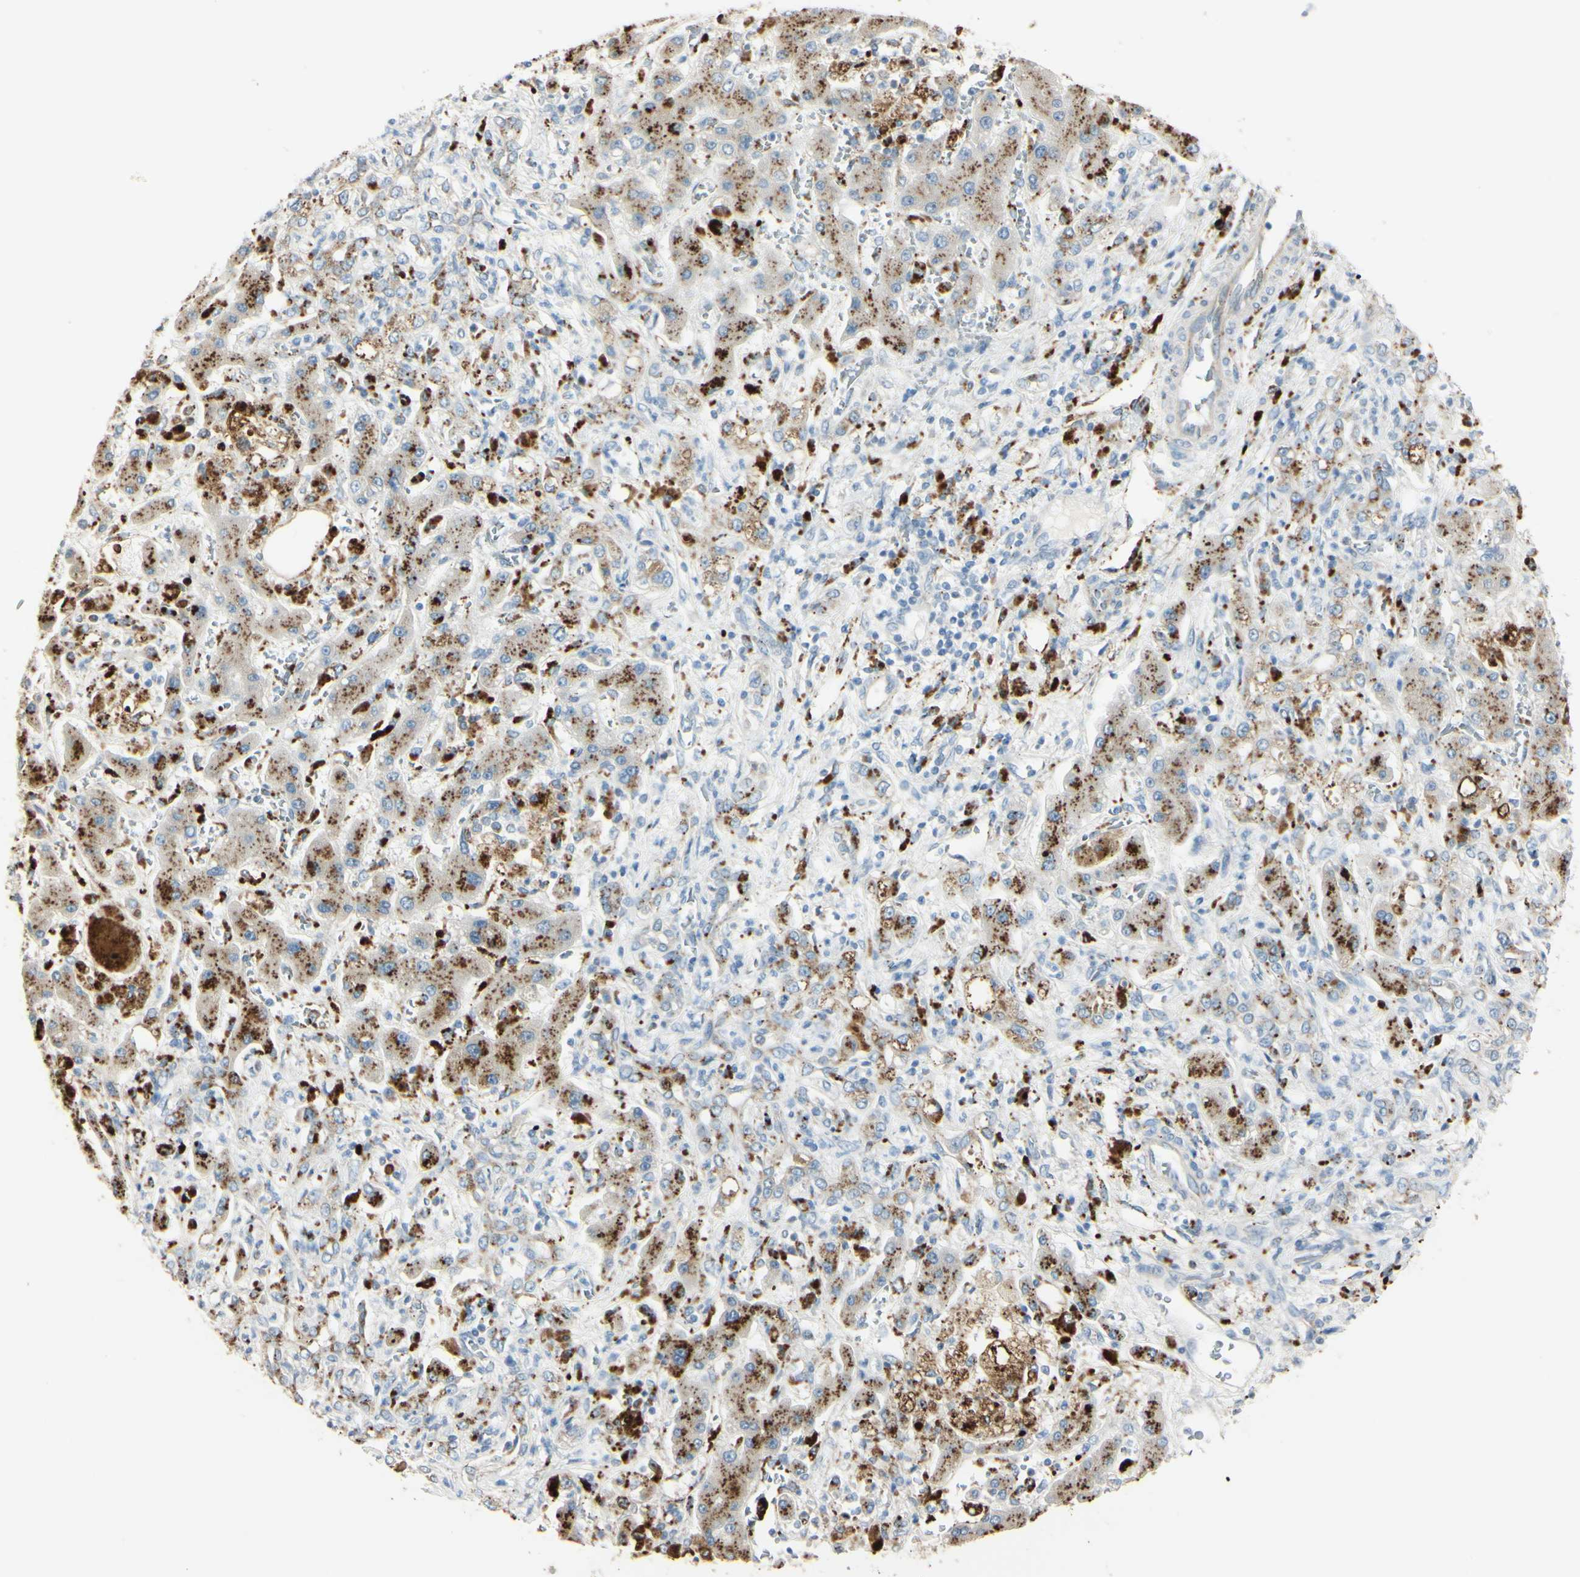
{"staining": {"intensity": "weak", "quantity": ">75%", "location": "cytoplasmic/membranous"}, "tissue": "liver cancer", "cell_type": "Tumor cells", "image_type": "cancer", "snomed": [{"axis": "morphology", "description": "Cholangiocarcinoma"}, {"axis": "topography", "description": "Liver"}], "caption": "Liver cancer stained with immunohistochemistry (IHC) shows weak cytoplasmic/membranous positivity in about >75% of tumor cells.", "gene": "ANGPTL1", "patient": {"sex": "male", "age": 50}}